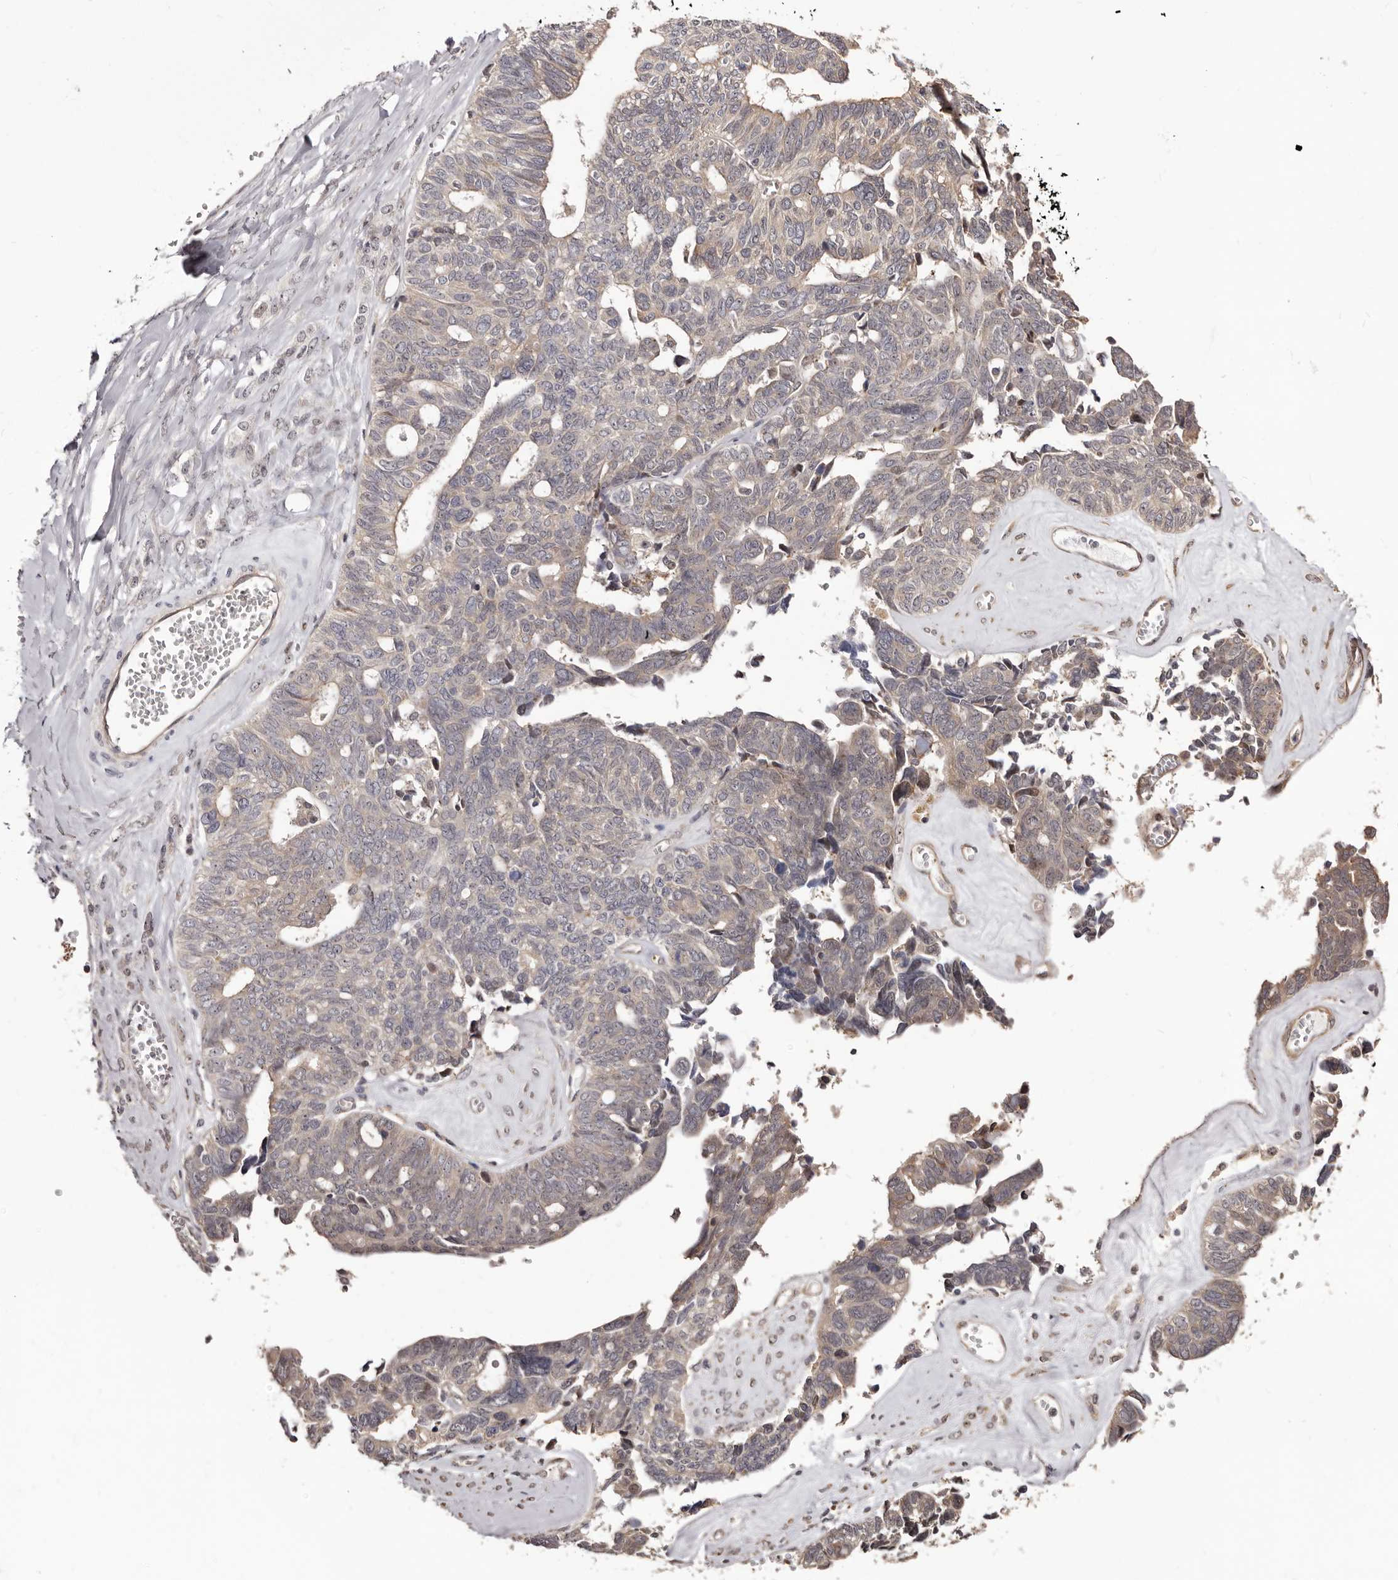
{"staining": {"intensity": "weak", "quantity": "<25%", "location": "cytoplasmic/membranous"}, "tissue": "ovarian cancer", "cell_type": "Tumor cells", "image_type": "cancer", "snomed": [{"axis": "morphology", "description": "Cystadenocarcinoma, serous, NOS"}, {"axis": "topography", "description": "Ovary"}], "caption": "This is an IHC photomicrograph of ovarian cancer. There is no staining in tumor cells.", "gene": "NOL12", "patient": {"sex": "female", "age": 79}}